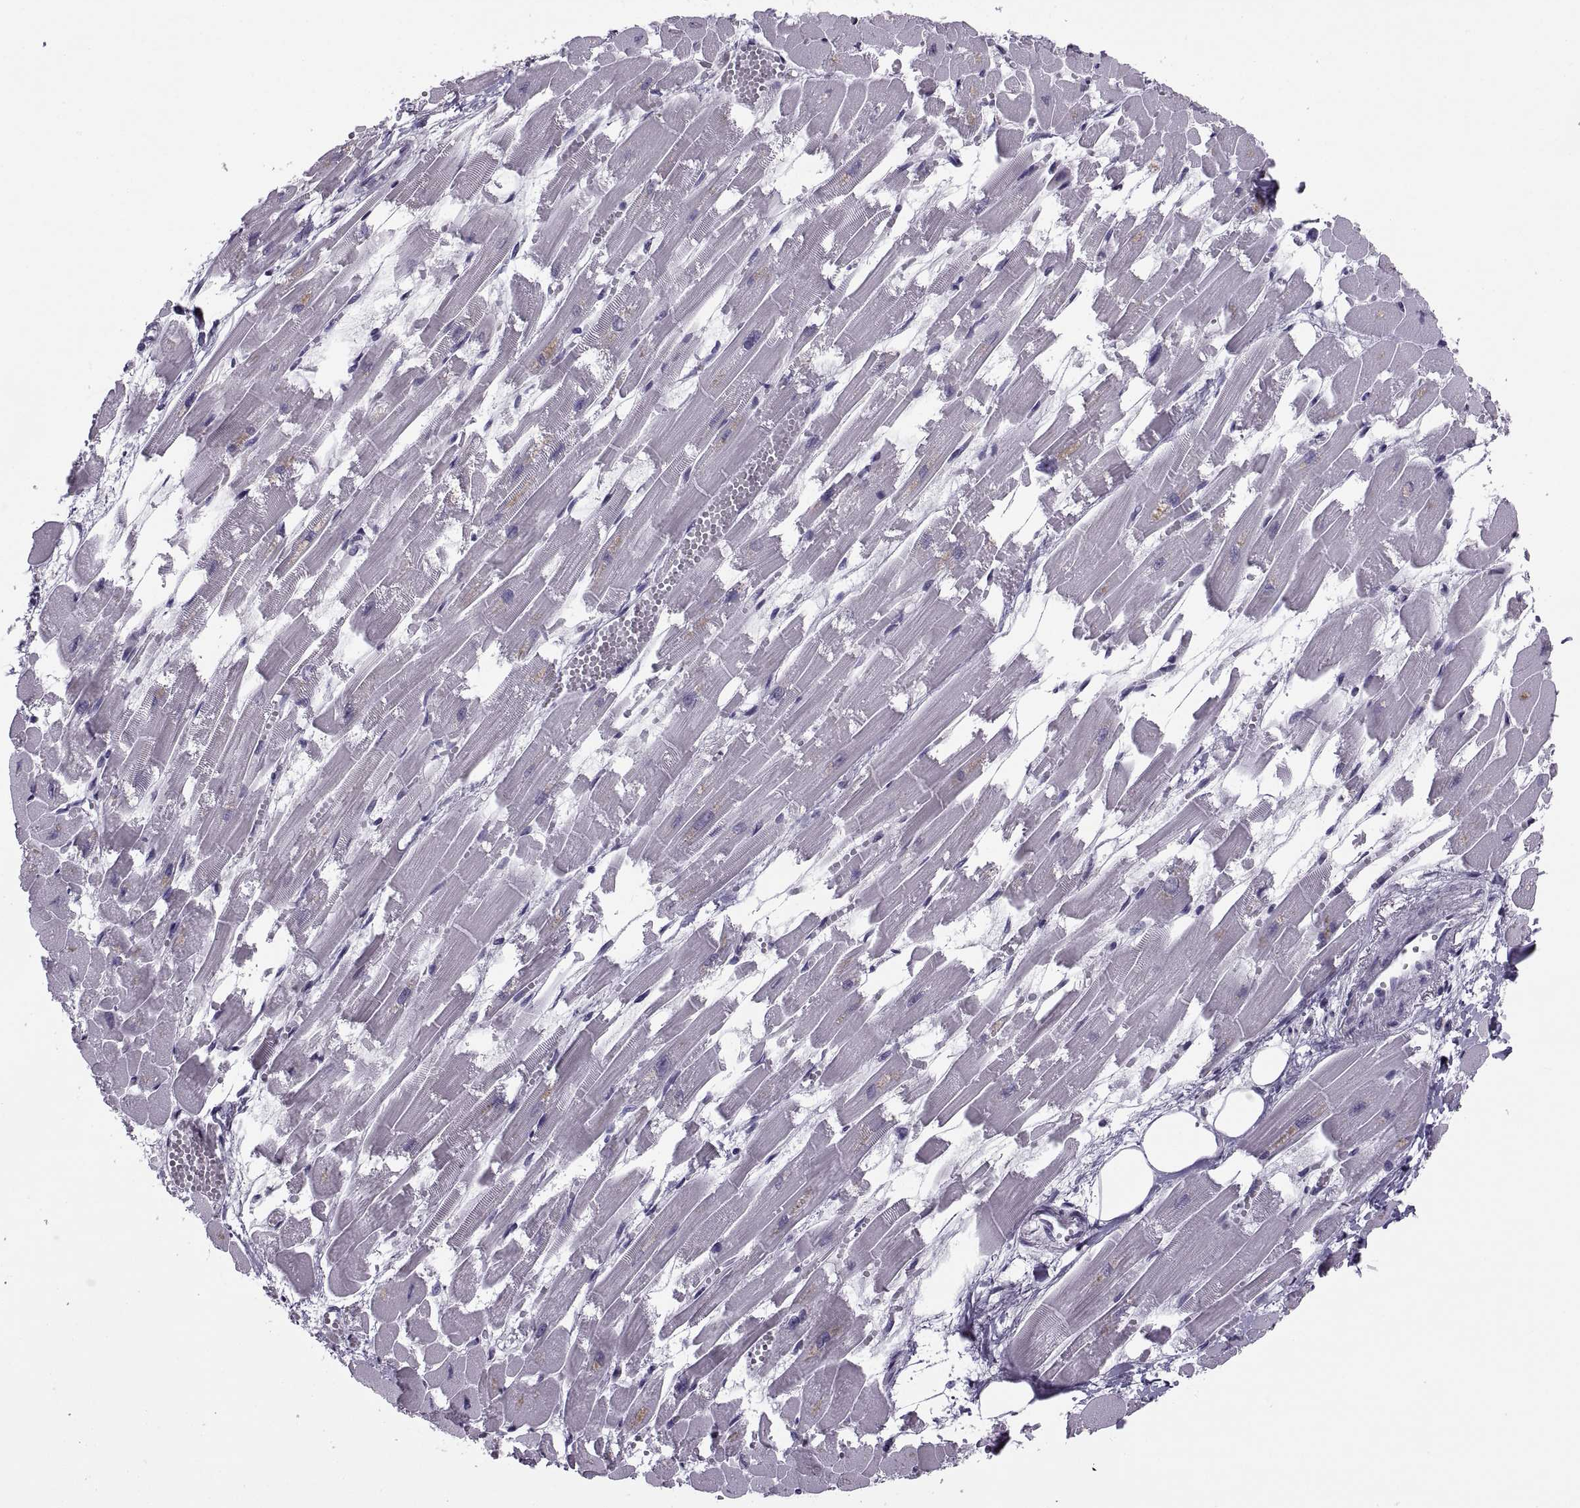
{"staining": {"intensity": "negative", "quantity": "none", "location": "none"}, "tissue": "heart muscle", "cell_type": "Cardiomyocytes", "image_type": "normal", "snomed": [{"axis": "morphology", "description": "Normal tissue, NOS"}, {"axis": "topography", "description": "Heart"}], "caption": "IHC of benign heart muscle exhibits no expression in cardiomyocytes. (DAB IHC, high magnification).", "gene": "TBC1D3B", "patient": {"sex": "female", "age": 52}}